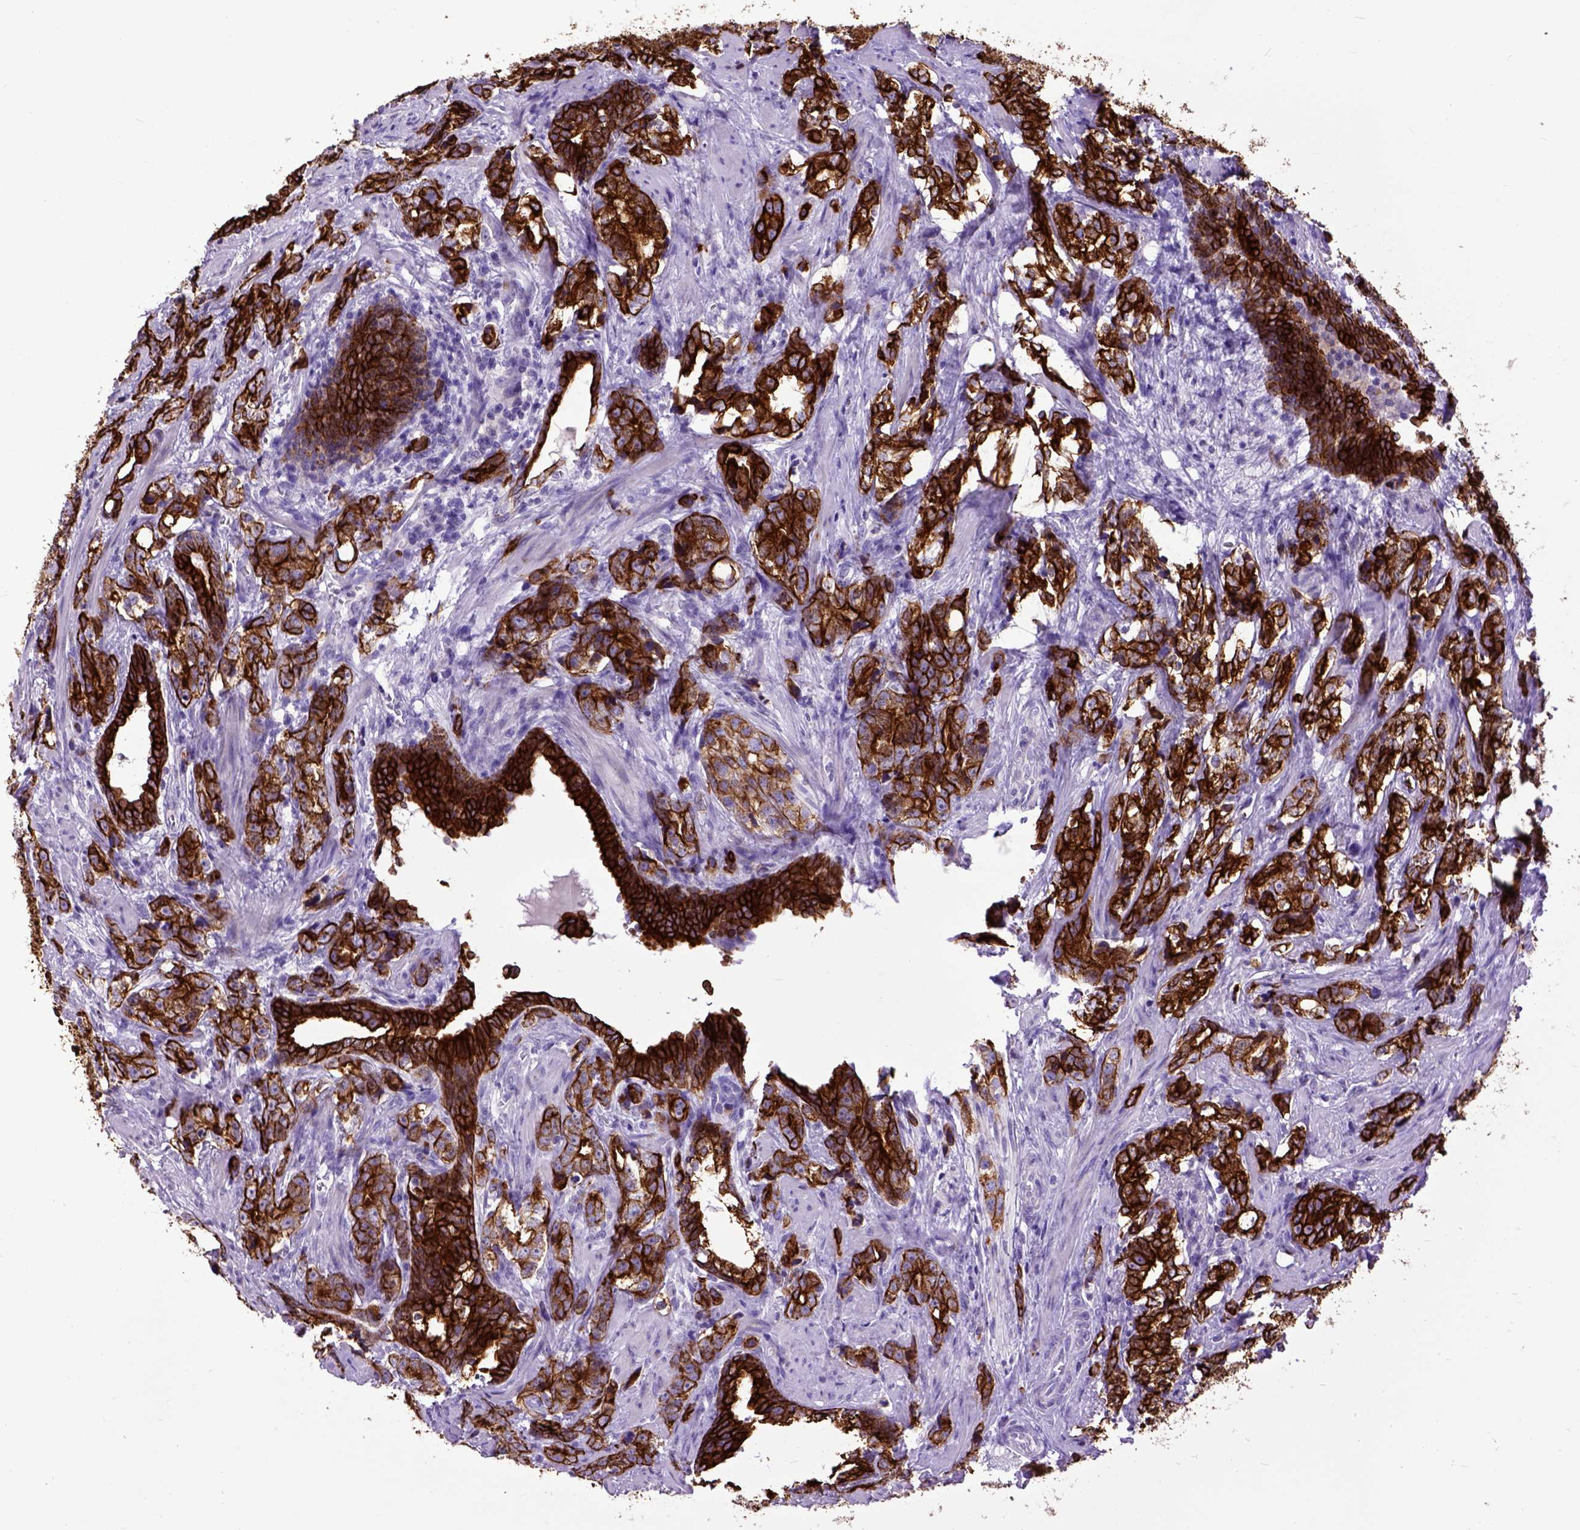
{"staining": {"intensity": "strong", "quantity": ">75%", "location": "cytoplasmic/membranous"}, "tissue": "prostate cancer", "cell_type": "Tumor cells", "image_type": "cancer", "snomed": [{"axis": "morphology", "description": "Adenocarcinoma, NOS"}, {"axis": "topography", "description": "Prostate and seminal vesicle, NOS"}], "caption": "Immunohistochemistry staining of adenocarcinoma (prostate), which shows high levels of strong cytoplasmic/membranous positivity in approximately >75% of tumor cells indicating strong cytoplasmic/membranous protein staining. The staining was performed using DAB (brown) for protein detection and nuclei were counterstained in hematoxylin (blue).", "gene": "RAB25", "patient": {"sex": "male", "age": 63}}